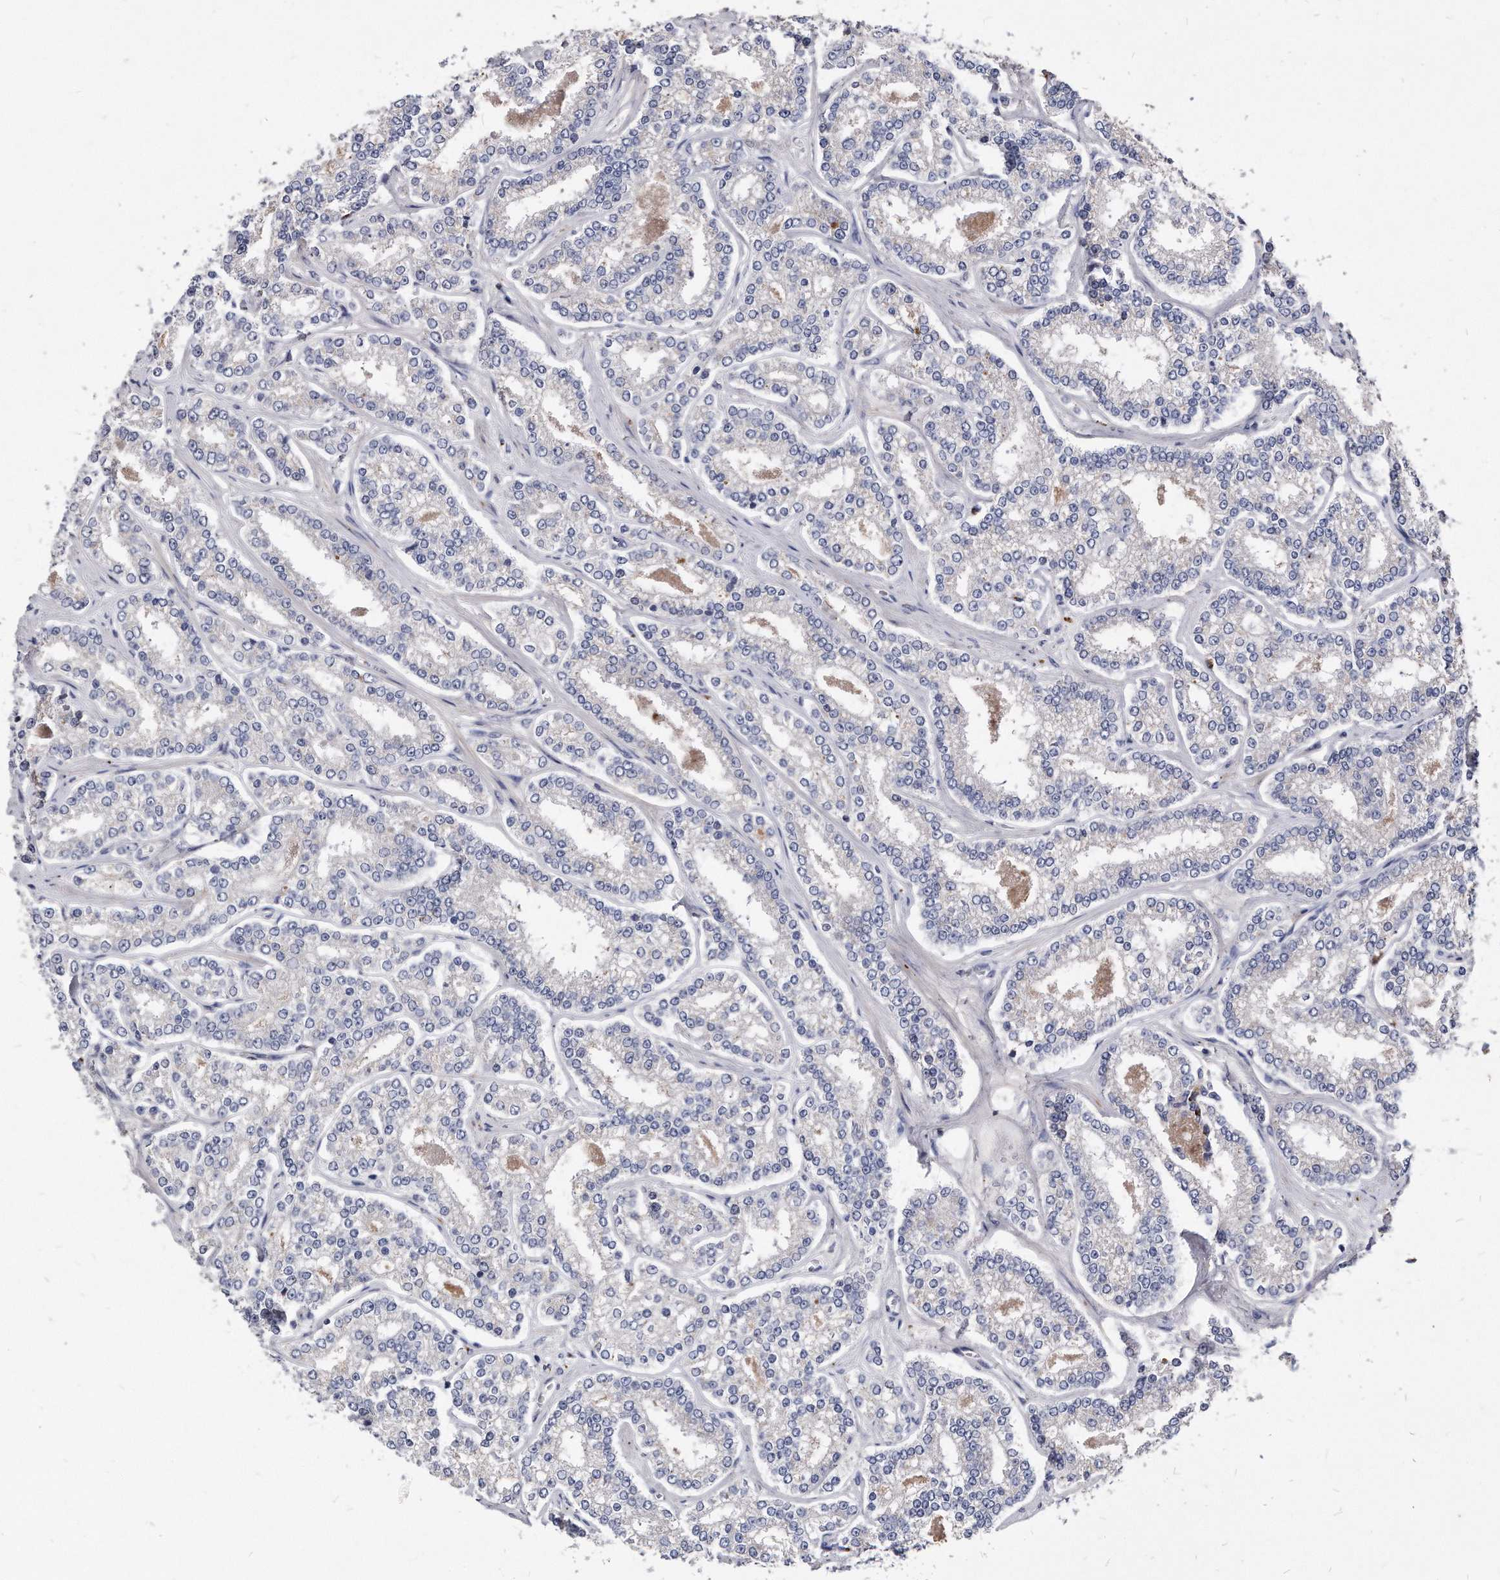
{"staining": {"intensity": "negative", "quantity": "none", "location": "none"}, "tissue": "prostate cancer", "cell_type": "Tumor cells", "image_type": "cancer", "snomed": [{"axis": "morphology", "description": "Normal tissue, NOS"}, {"axis": "morphology", "description": "Adenocarcinoma, High grade"}, {"axis": "topography", "description": "Prostate"}], "caption": "The micrograph displays no significant expression in tumor cells of prostate cancer (adenocarcinoma (high-grade)).", "gene": "MGAT4A", "patient": {"sex": "male", "age": 83}}